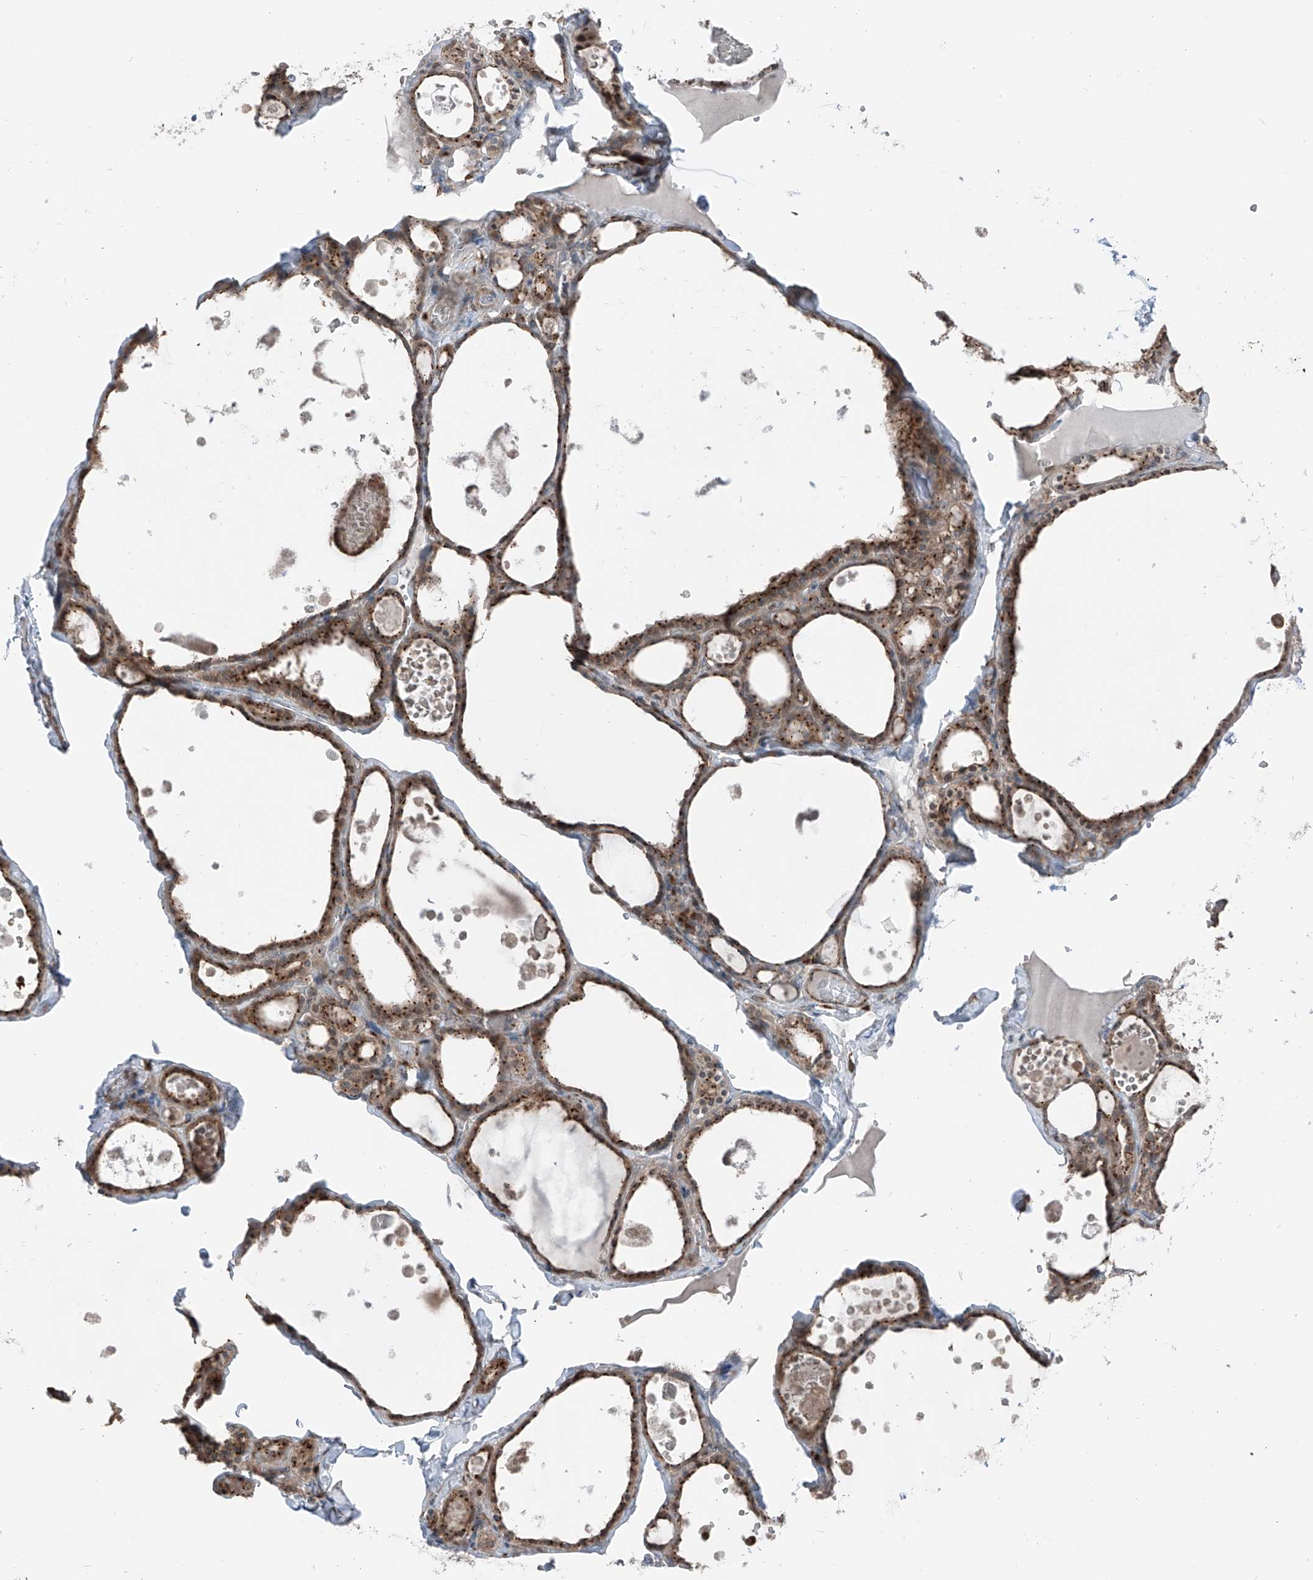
{"staining": {"intensity": "strong", "quantity": ">75%", "location": "cytoplasmic/membranous"}, "tissue": "thyroid gland", "cell_type": "Glandular cells", "image_type": "normal", "snomed": [{"axis": "morphology", "description": "Normal tissue, NOS"}, {"axis": "topography", "description": "Thyroid gland"}], "caption": "Benign thyroid gland shows strong cytoplasmic/membranous expression in about >75% of glandular cells, visualized by immunohistochemistry. The protein is stained brown, and the nuclei are stained in blue (DAB IHC with brightfield microscopy, high magnification).", "gene": "ERLEC1", "patient": {"sex": "male", "age": 56}}